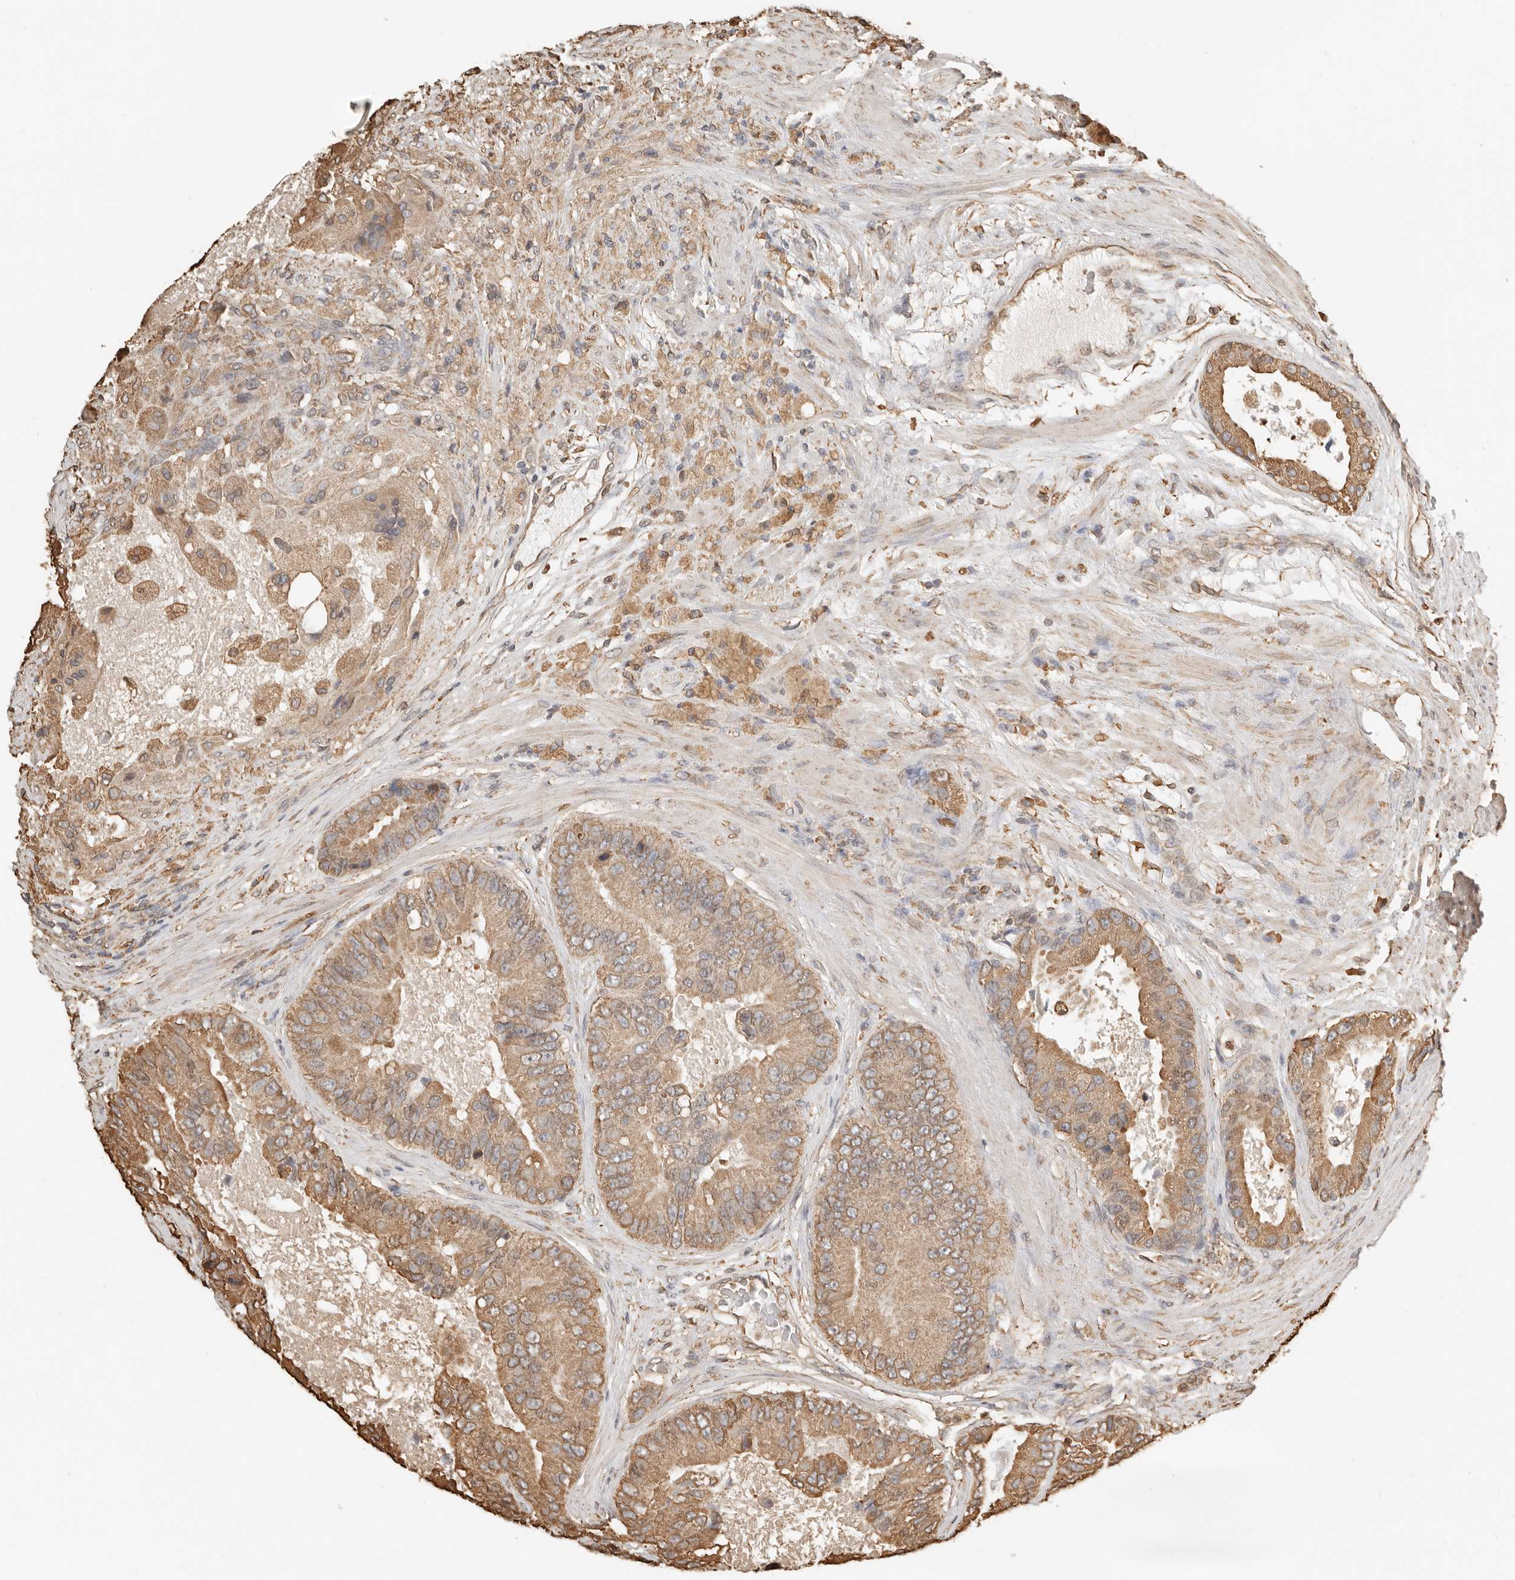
{"staining": {"intensity": "moderate", "quantity": ">75%", "location": "cytoplasmic/membranous"}, "tissue": "prostate cancer", "cell_type": "Tumor cells", "image_type": "cancer", "snomed": [{"axis": "morphology", "description": "Adenocarcinoma, High grade"}, {"axis": "topography", "description": "Prostate"}], "caption": "Tumor cells show medium levels of moderate cytoplasmic/membranous positivity in about >75% of cells in prostate cancer.", "gene": "ARHGEF10L", "patient": {"sex": "male", "age": 70}}